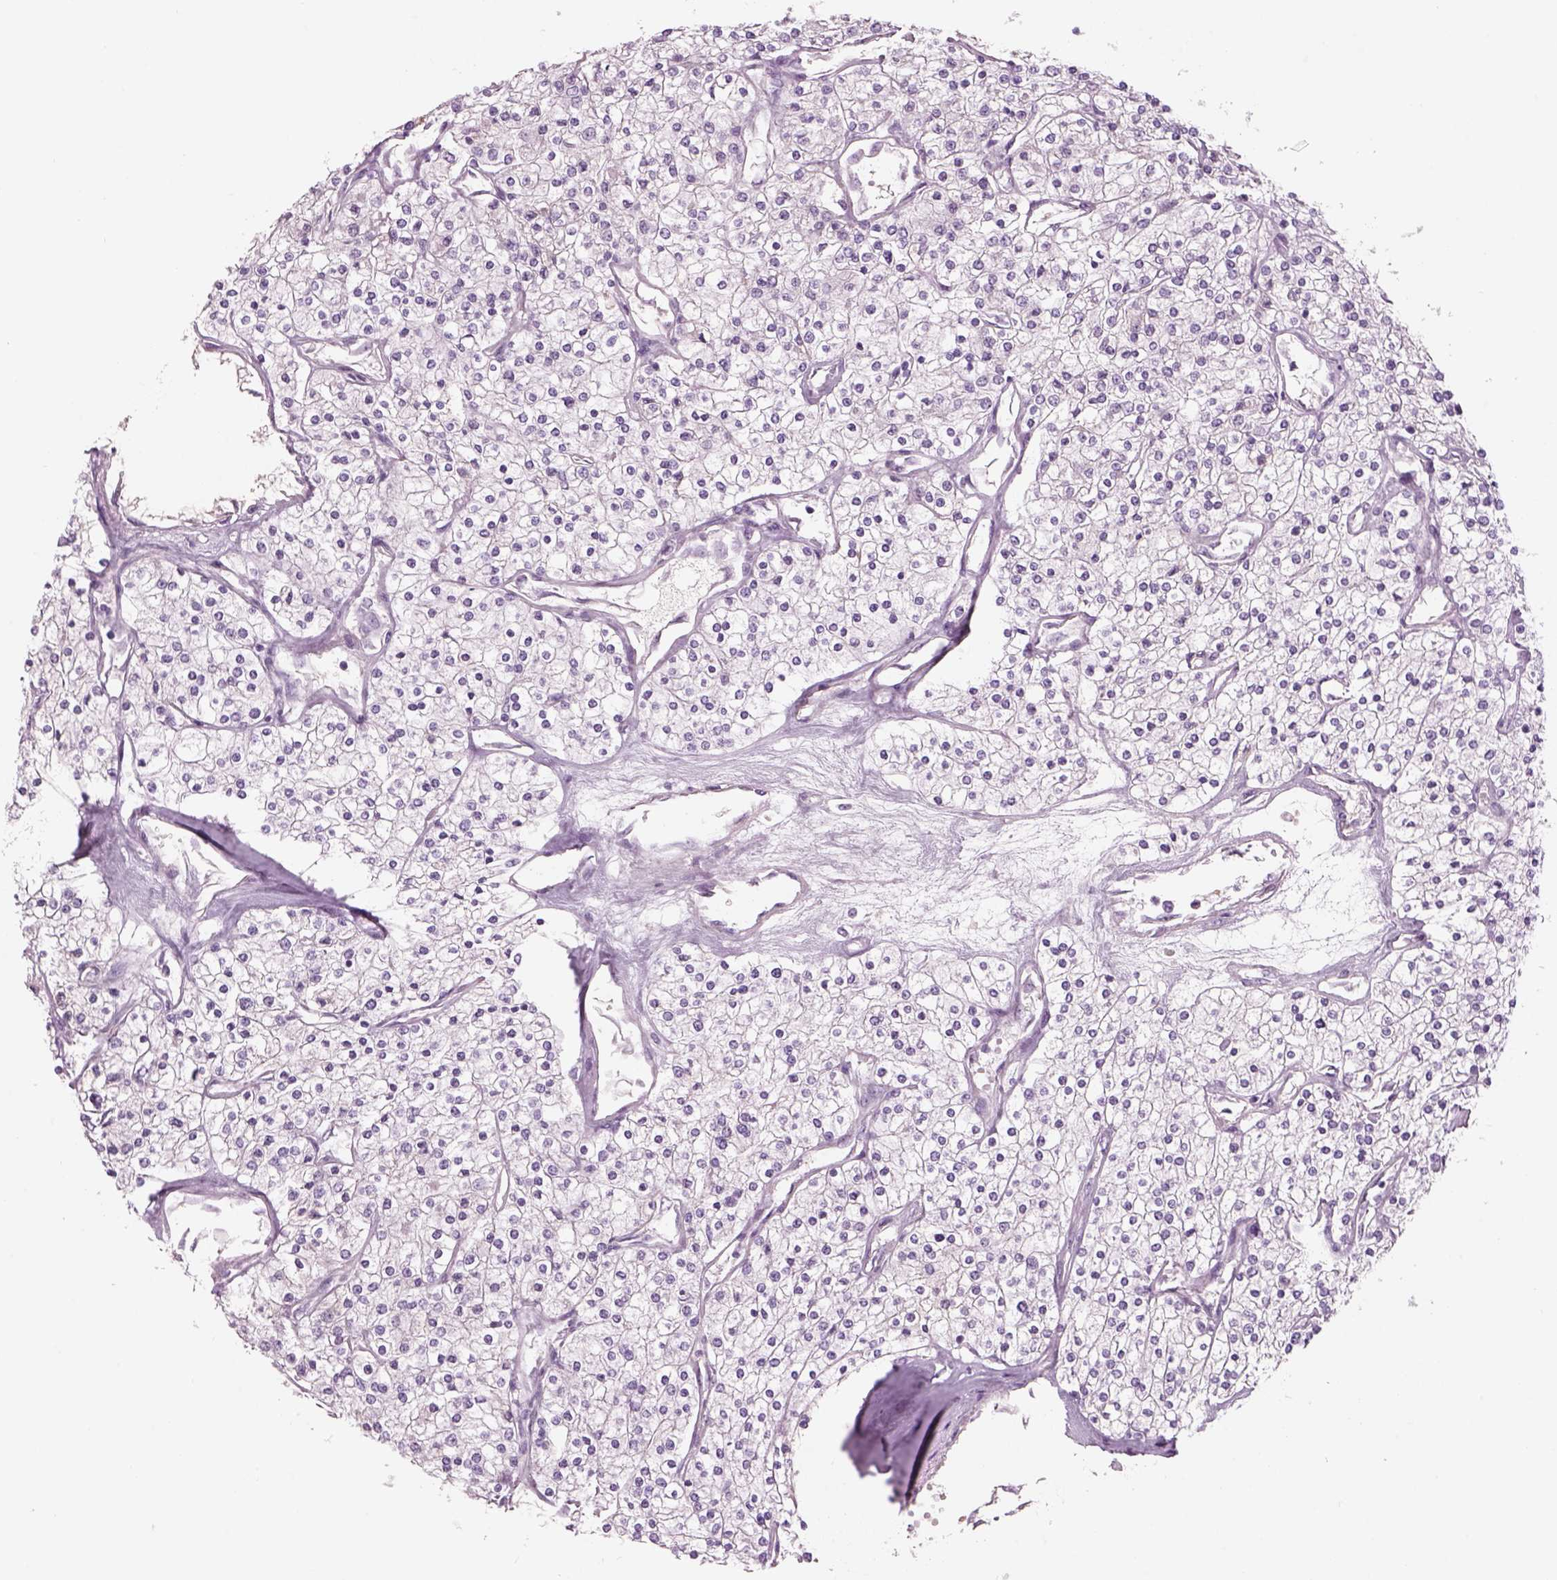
{"staining": {"intensity": "negative", "quantity": "none", "location": "none"}, "tissue": "renal cancer", "cell_type": "Tumor cells", "image_type": "cancer", "snomed": [{"axis": "morphology", "description": "Adenocarcinoma, NOS"}, {"axis": "topography", "description": "Kidney"}], "caption": "Immunohistochemical staining of human renal cancer (adenocarcinoma) shows no significant positivity in tumor cells. Nuclei are stained in blue.", "gene": "GAS2L2", "patient": {"sex": "male", "age": 80}}